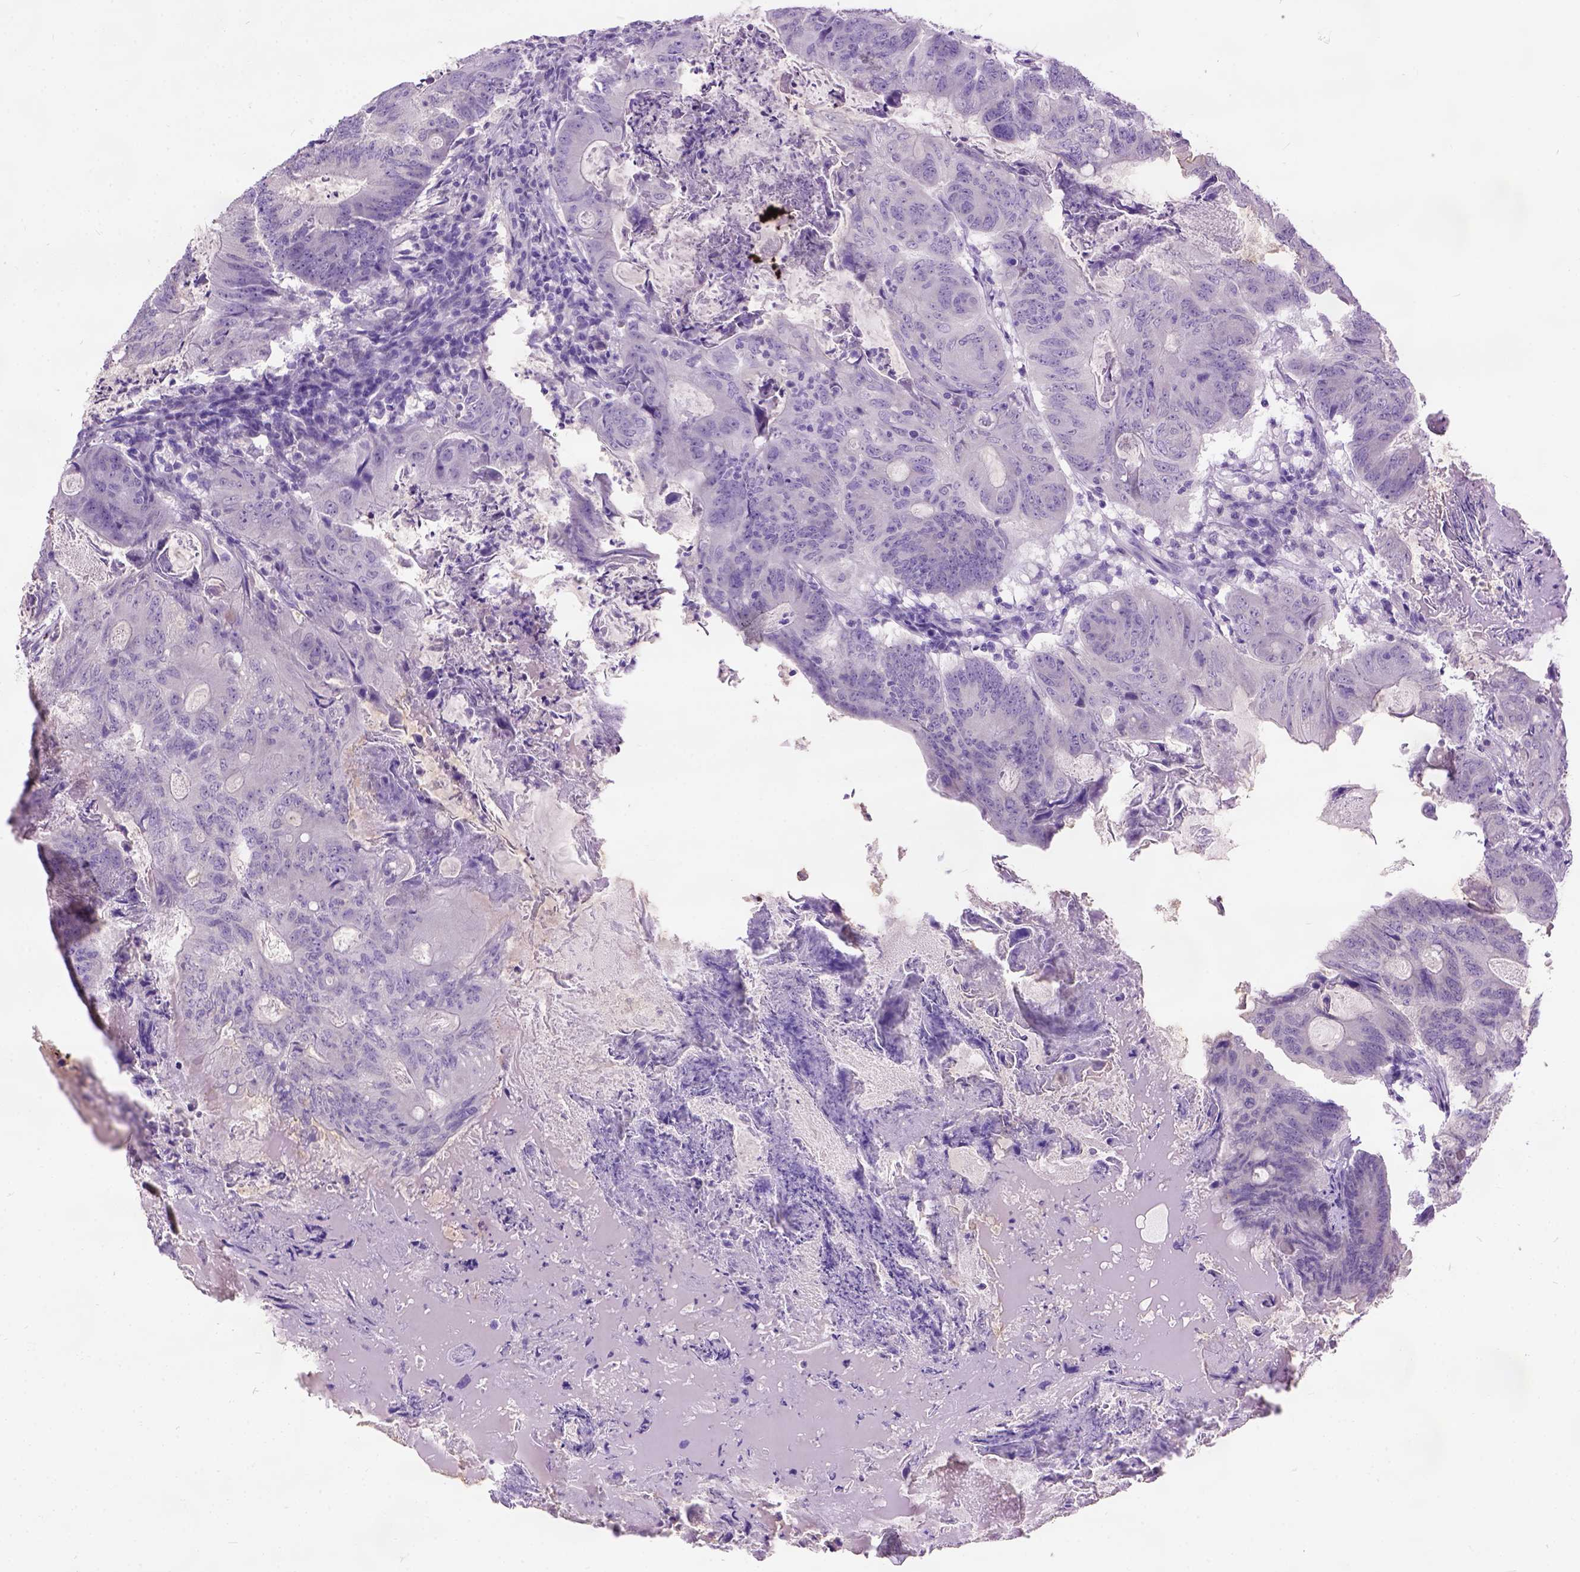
{"staining": {"intensity": "negative", "quantity": "none", "location": "none"}, "tissue": "colorectal cancer", "cell_type": "Tumor cells", "image_type": "cancer", "snomed": [{"axis": "morphology", "description": "Adenocarcinoma, NOS"}, {"axis": "topography", "description": "Colon"}], "caption": "Immunohistochemical staining of human colorectal cancer displays no significant positivity in tumor cells.", "gene": "MAPT", "patient": {"sex": "female", "age": 70}}